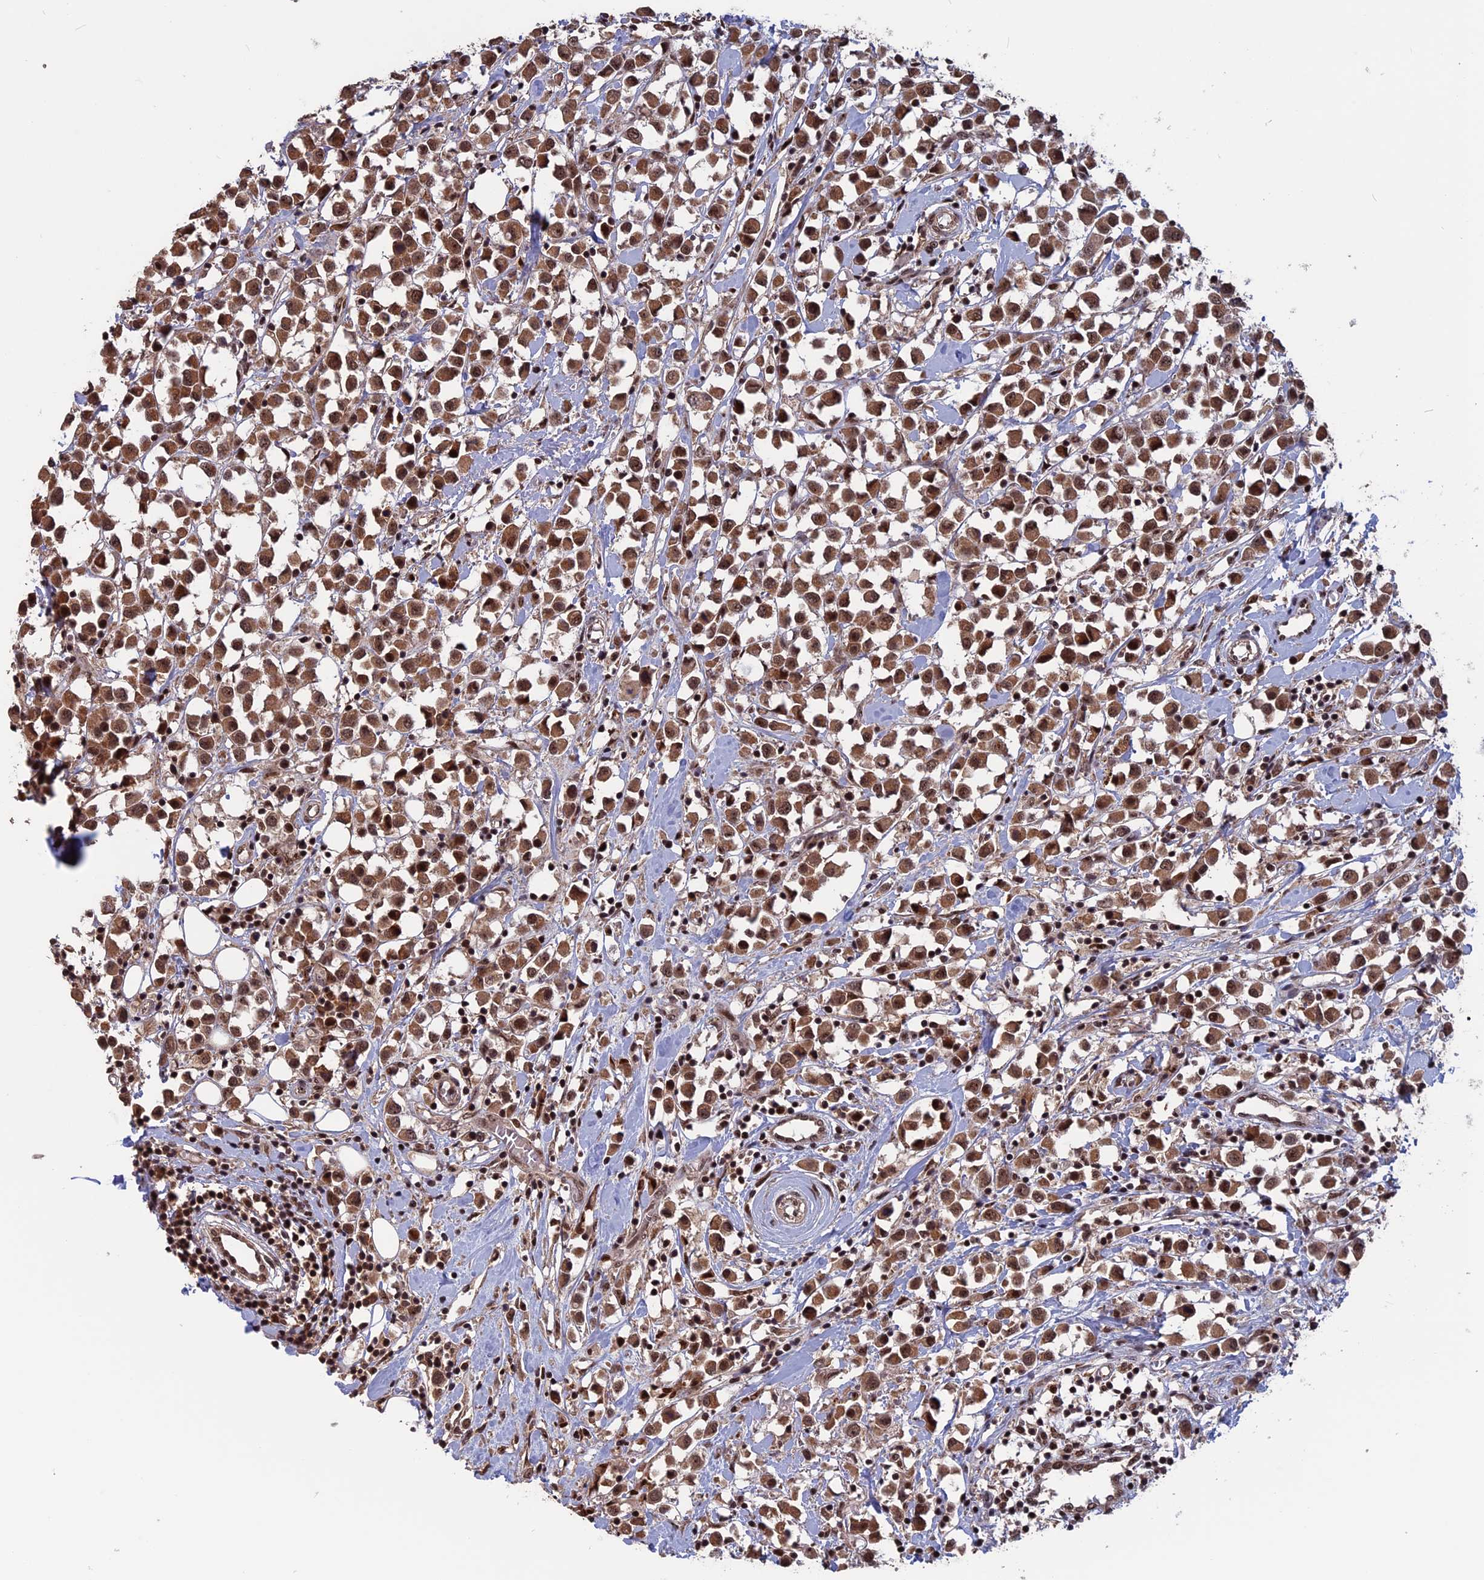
{"staining": {"intensity": "moderate", "quantity": ">75%", "location": "cytoplasmic/membranous,nuclear"}, "tissue": "breast cancer", "cell_type": "Tumor cells", "image_type": "cancer", "snomed": [{"axis": "morphology", "description": "Duct carcinoma"}, {"axis": "topography", "description": "Breast"}], "caption": "IHC of breast infiltrating ductal carcinoma shows medium levels of moderate cytoplasmic/membranous and nuclear positivity in about >75% of tumor cells.", "gene": "CACTIN", "patient": {"sex": "female", "age": 61}}